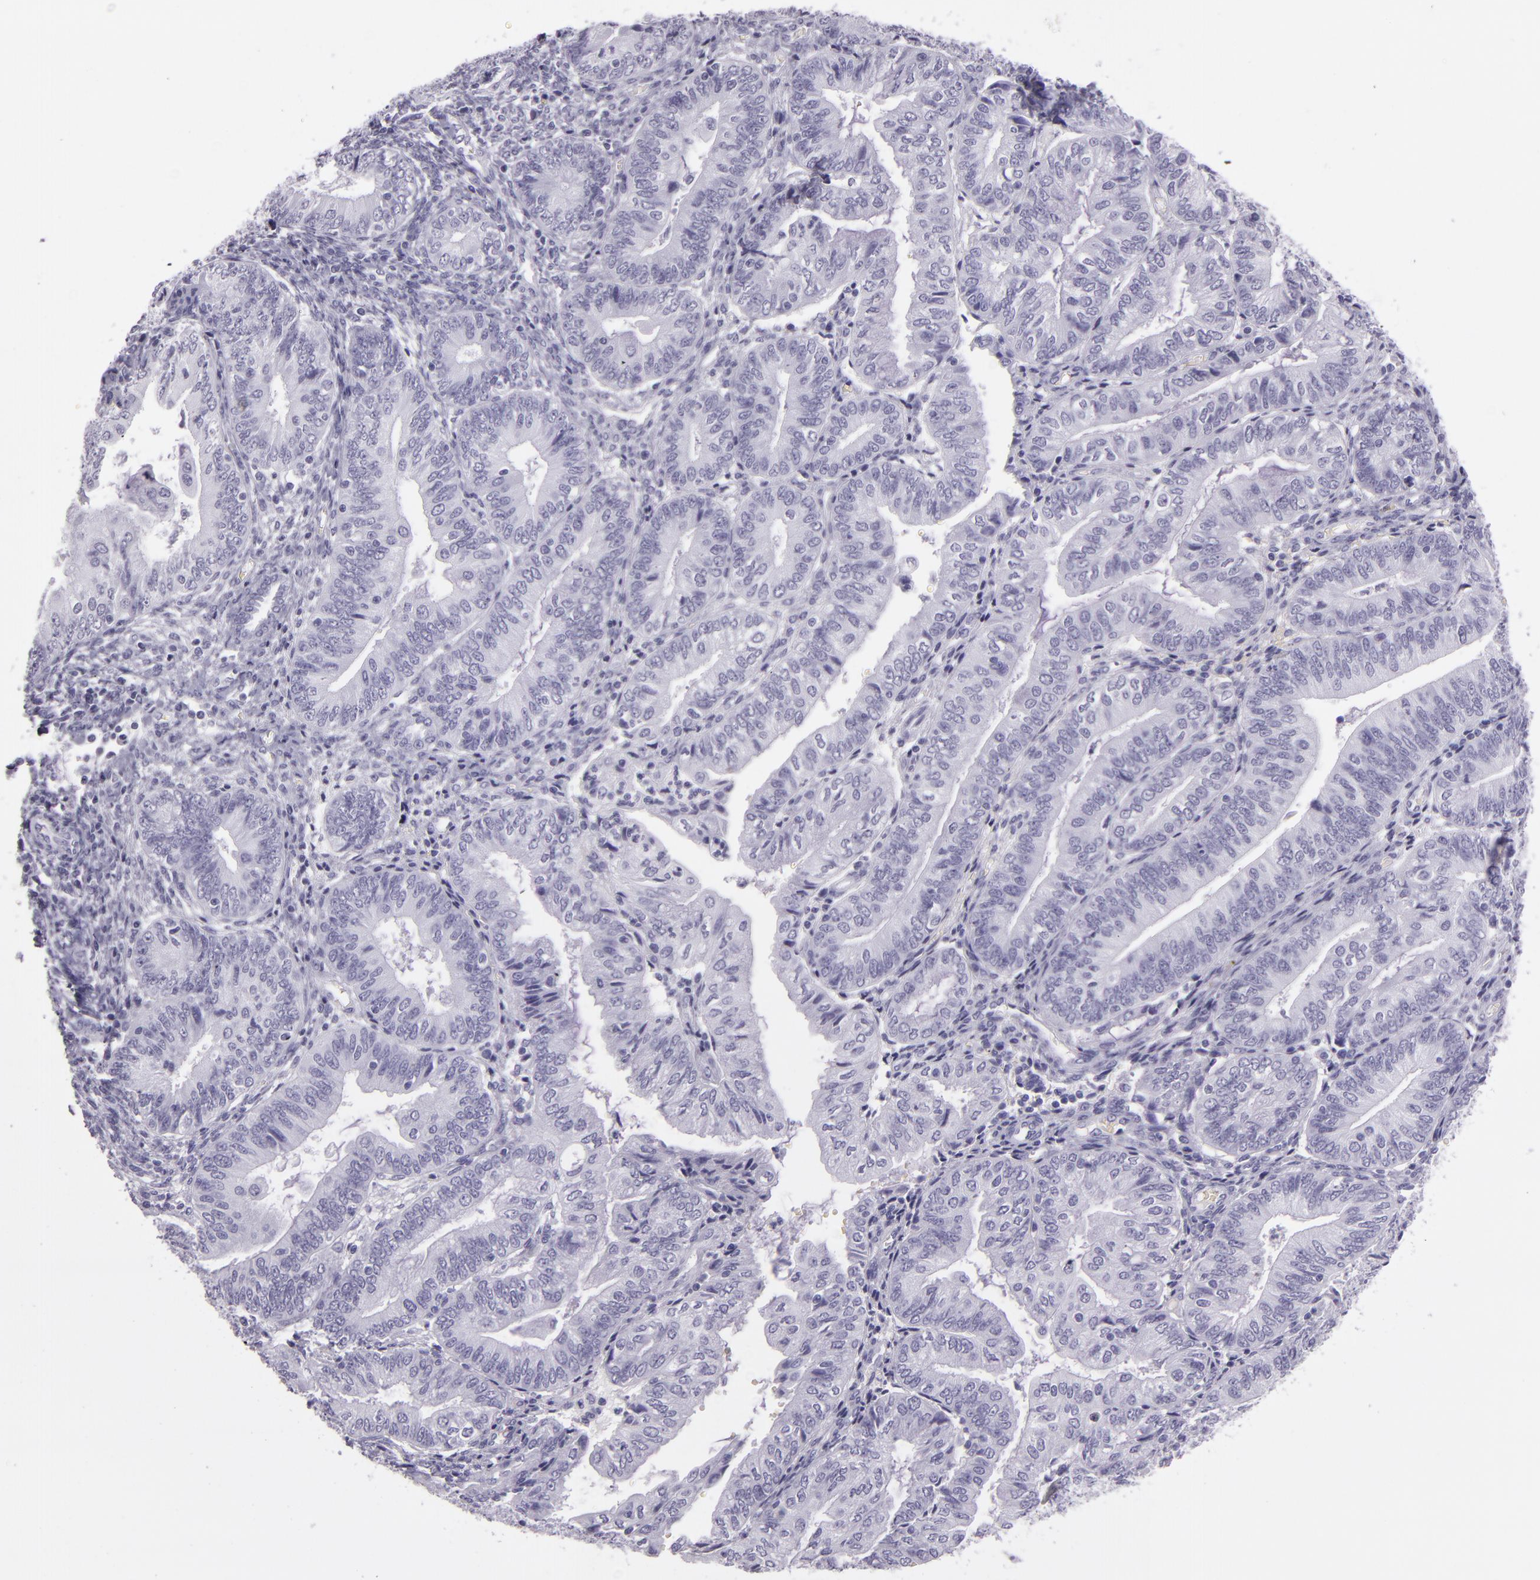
{"staining": {"intensity": "negative", "quantity": "none", "location": "none"}, "tissue": "endometrial cancer", "cell_type": "Tumor cells", "image_type": "cancer", "snomed": [{"axis": "morphology", "description": "Adenocarcinoma, NOS"}, {"axis": "topography", "description": "Endometrium"}], "caption": "Immunohistochemistry image of endometrial cancer (adenocarcinoma) stained for a protein (brown), which reveals no expression in tumor cells.", "gene": "CR2", "patient": {"sex": "female", "age": 55}}